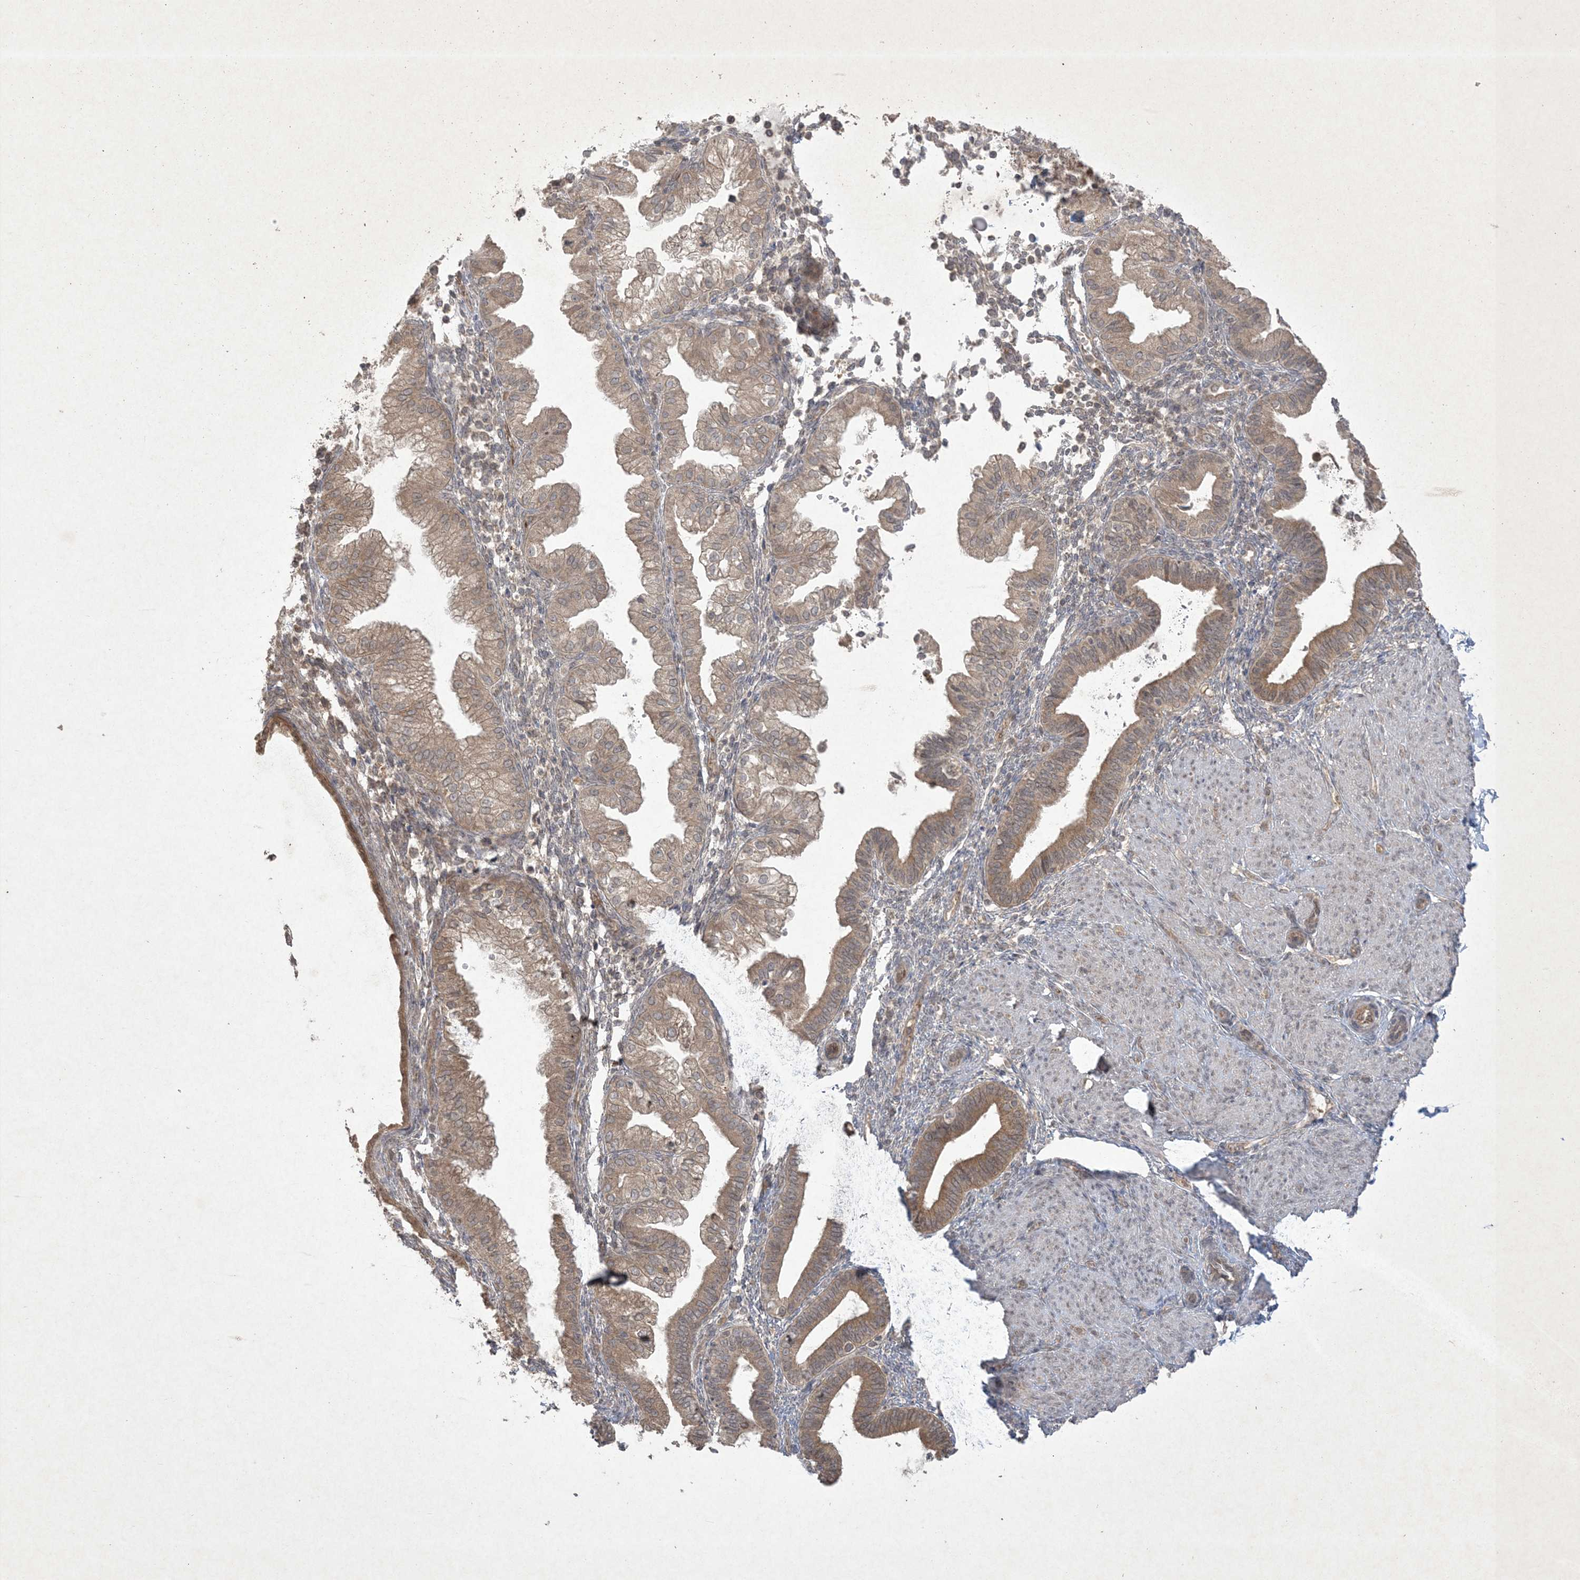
{"staining": {"intensity": "negative", "quantity": "none", "location": "none"}, "tissue": "endometrium", "cell_type": "Cells in endometrial stroma", "image_type": "normal", "snomed": [{"axis": "morphology", "description": "Normal tissue, NOS"}, {"axis": "topography", "description": "Endometrium"}], "caption": "The IHC image has no significant expression in cells in endometrial stroma of endometrium. (DAB immunohistochemistry visualized using brightfield microscopy, high magnification).", "gene": "NRBP2", "patient": {"sex": "female", "age": 53}}